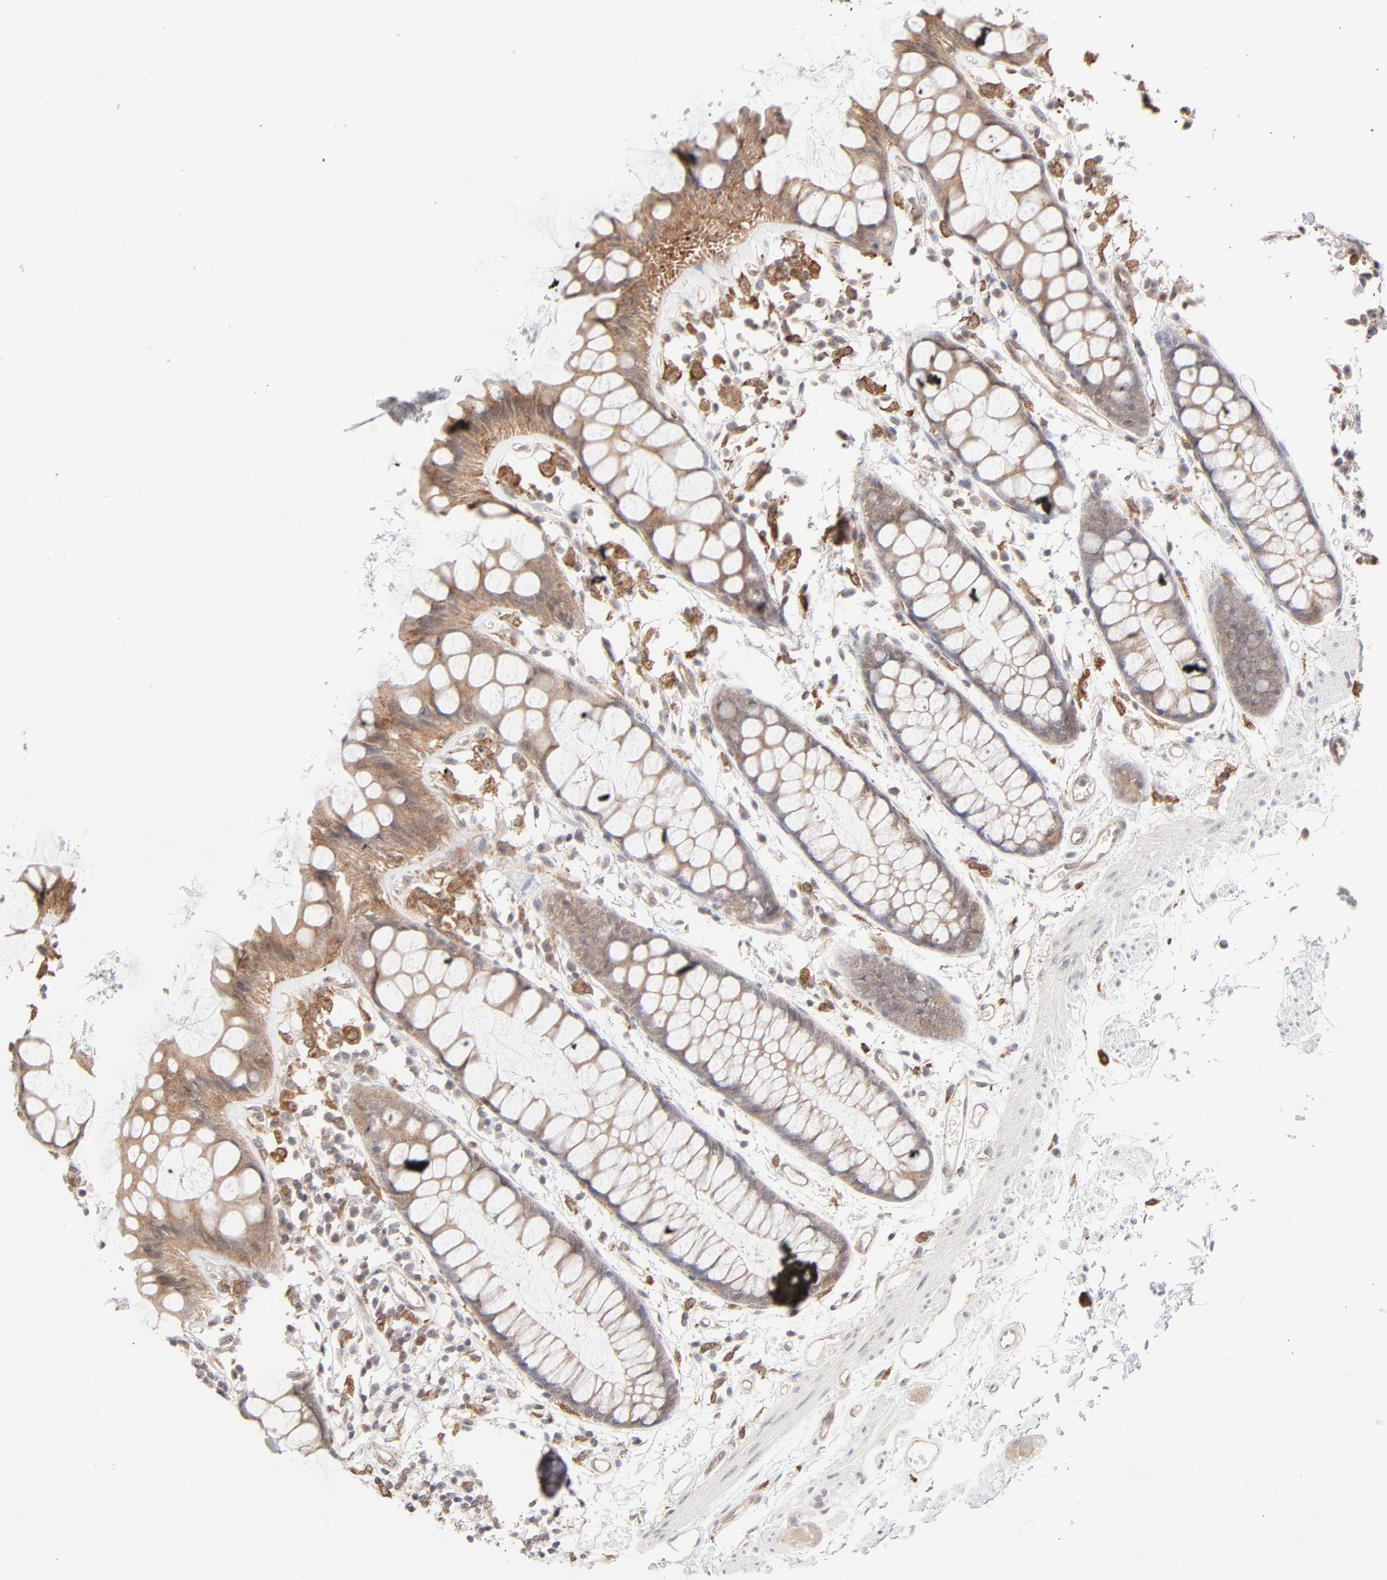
{"staining": {"intensity": "moderate", "quantity": ">75%", "location": "cytoplasmic/membranous"}, "tissue": "rectum", "cell_type": "Glandular cells", "image_type": "normal", "snomed": [{"axis": "morphology", "description": "Normal tissue, NOS"}, {"axis": "topography", "description": "Rectum"}], "caption": "IHC (DAB) staining of benign human rectum exhibits moderate cytoplasmic/membranous protein staining in approximately >75% of glandular cells. Immunohistochemistry stains the protein in brown and the nuclei are stained blue.", "gene": "RAB5C", "patient": {"sex": "female", "age": 66}}